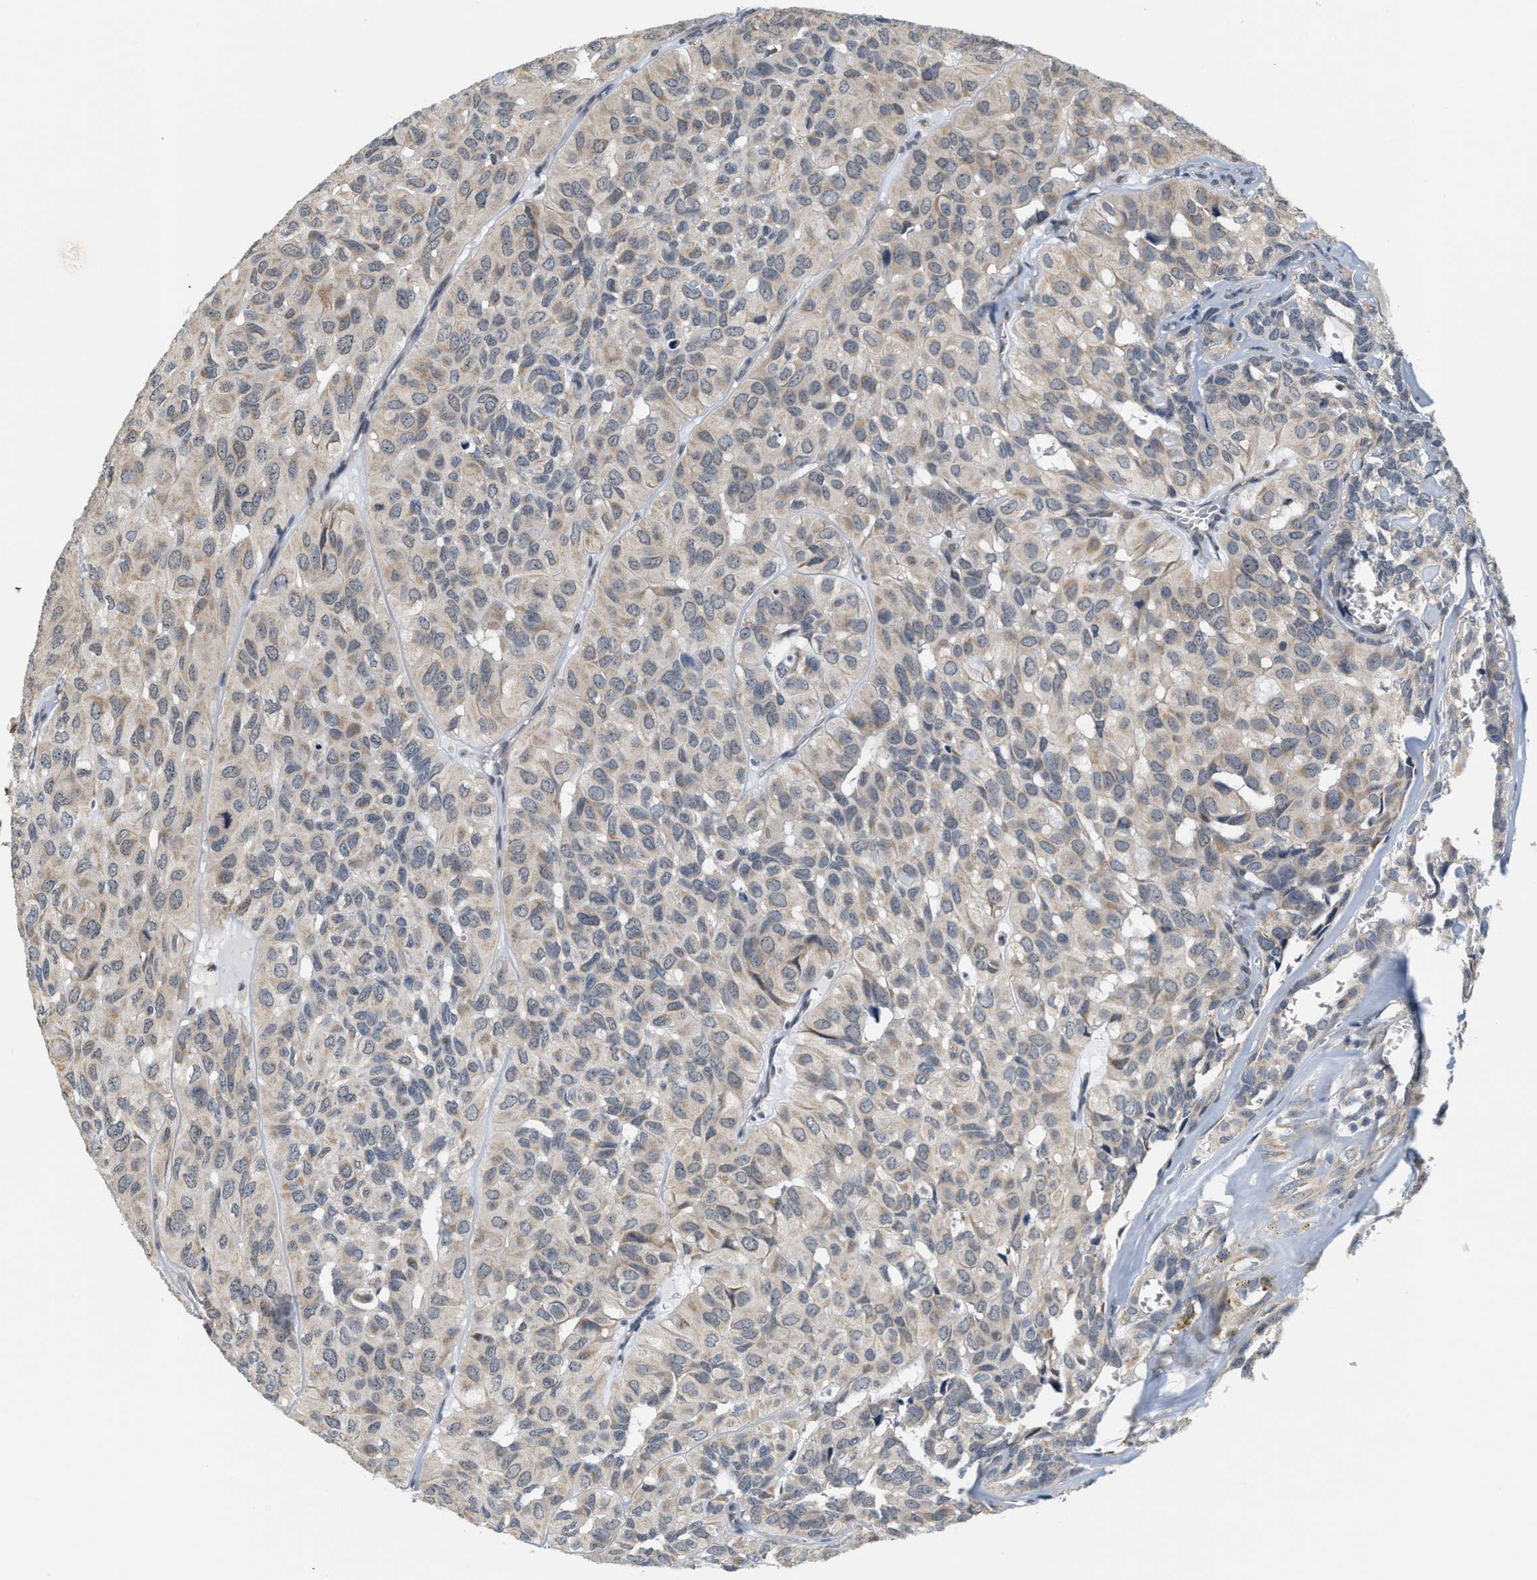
{"staining": {"intensity": "weak", "quantity": ">75%", "location": "cytoplasmic/membranous"}, "tissue": "head and neck cancer", "cell_type": "Tumor cells", "image_type": "cancer", "snomed": [{"axis": "morphology", "description": "Adenocarcinoma, NOS"}, {"axis": "topography", "description": "Salivary gland, NOS"}, {"axis": "topography", "description": "Head-Neck"}], "caption": "This is a micrograph of immunohistochemistry staining of head and neck cancer, which shows weak expression in the cytoplasmic/membranous of tumor cells.", "gene": "GIGYF1", "patient": {"sex": "female", "age": 76}}